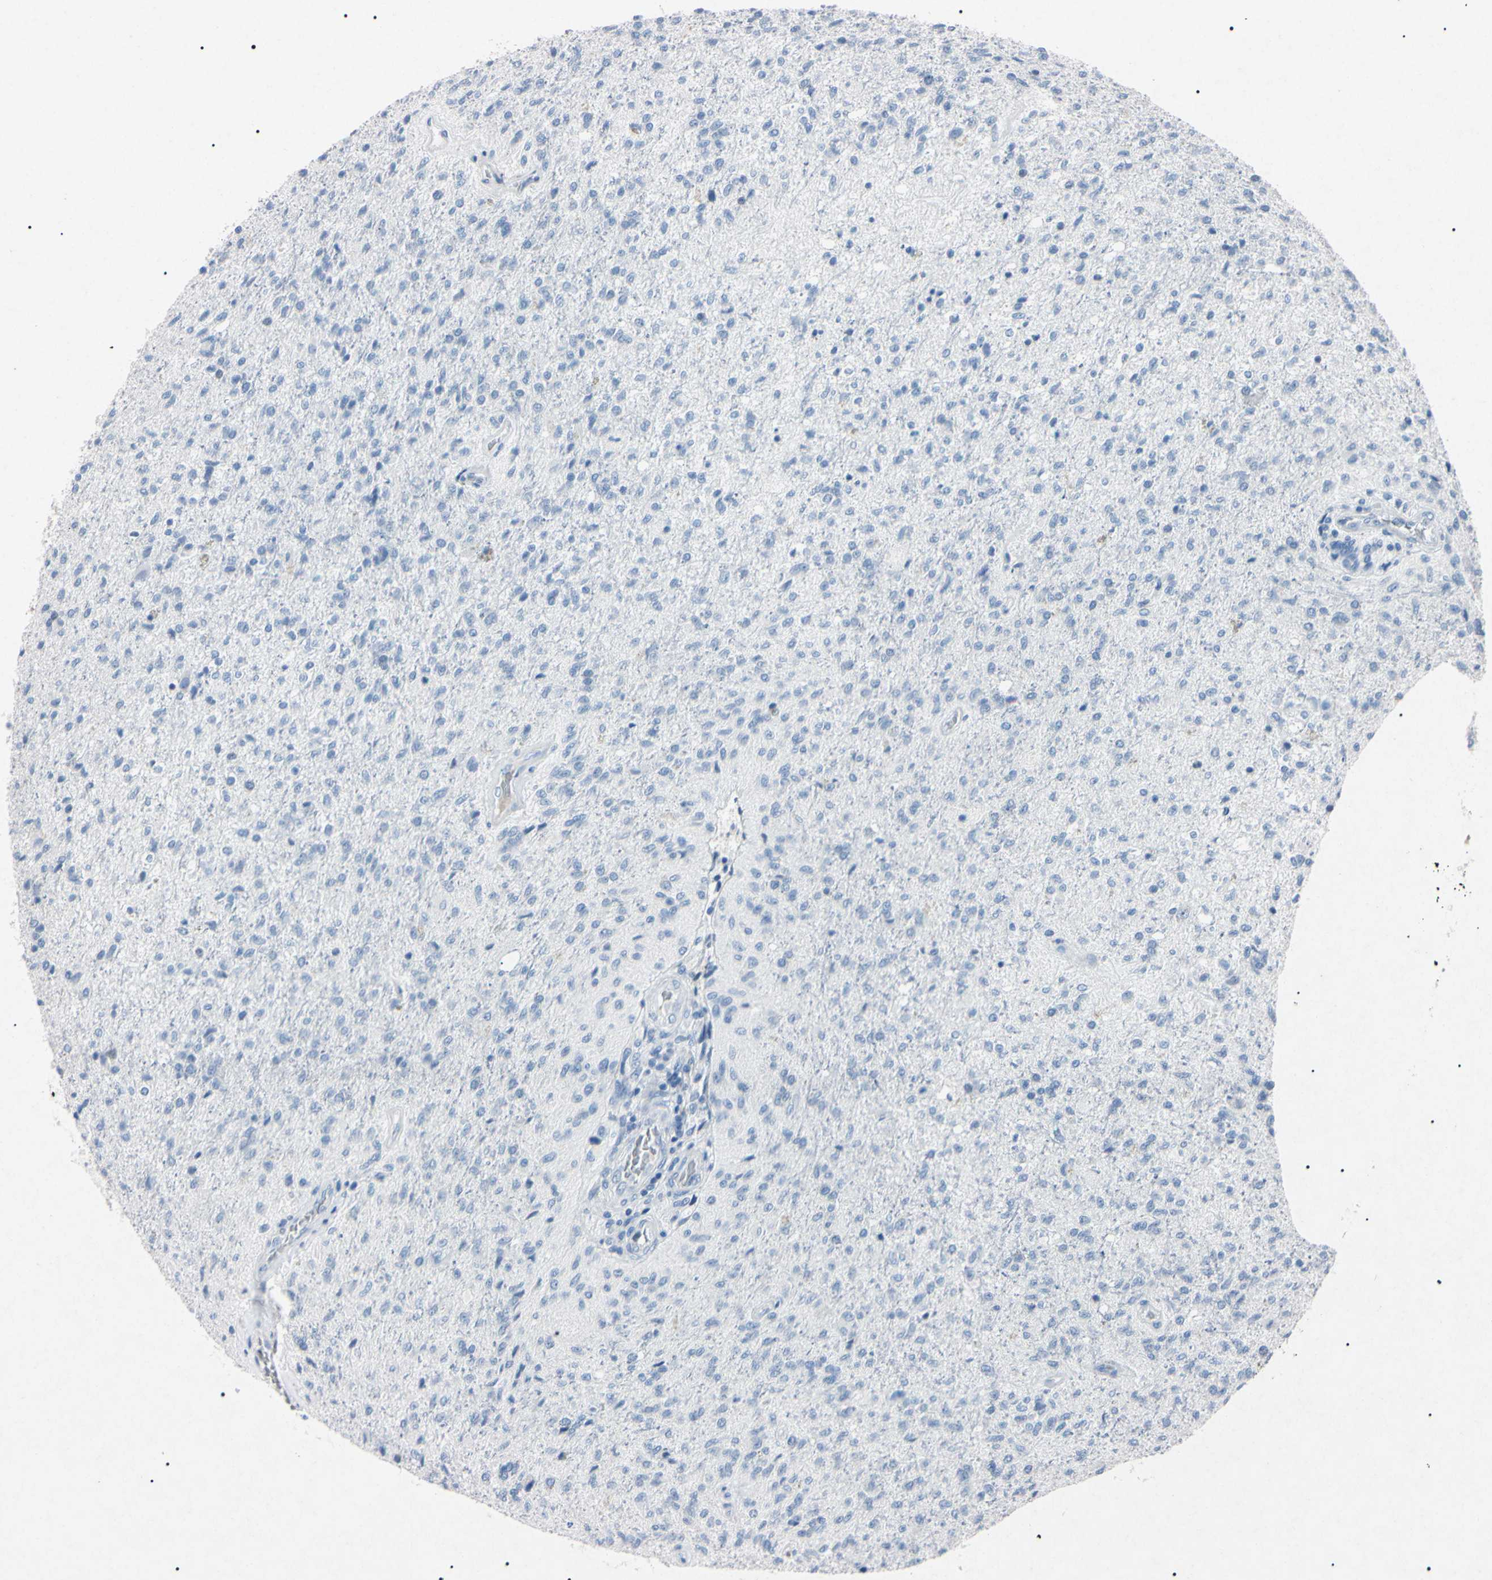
{"staining": {"intensity": "negative", "quantity": "none", "location": "none"}, "tissue": "glioma", "cell_type": "Tumor cells", "image_type": "cancer", "snomed": [{"axis": "morphology", "description": "Normal tissue, NOS"}, {"axis": "morphology", "description": "Glioma, malignant, High grade"}, {"axis": "topography", "description": "Cerebral cortex"}], "caption": "Immunohistochemistry (IHC) of human glioma reveals no positivity in tumor cells.", "gene": "ELN", "patient": {"sex": "male", "age": 77}}